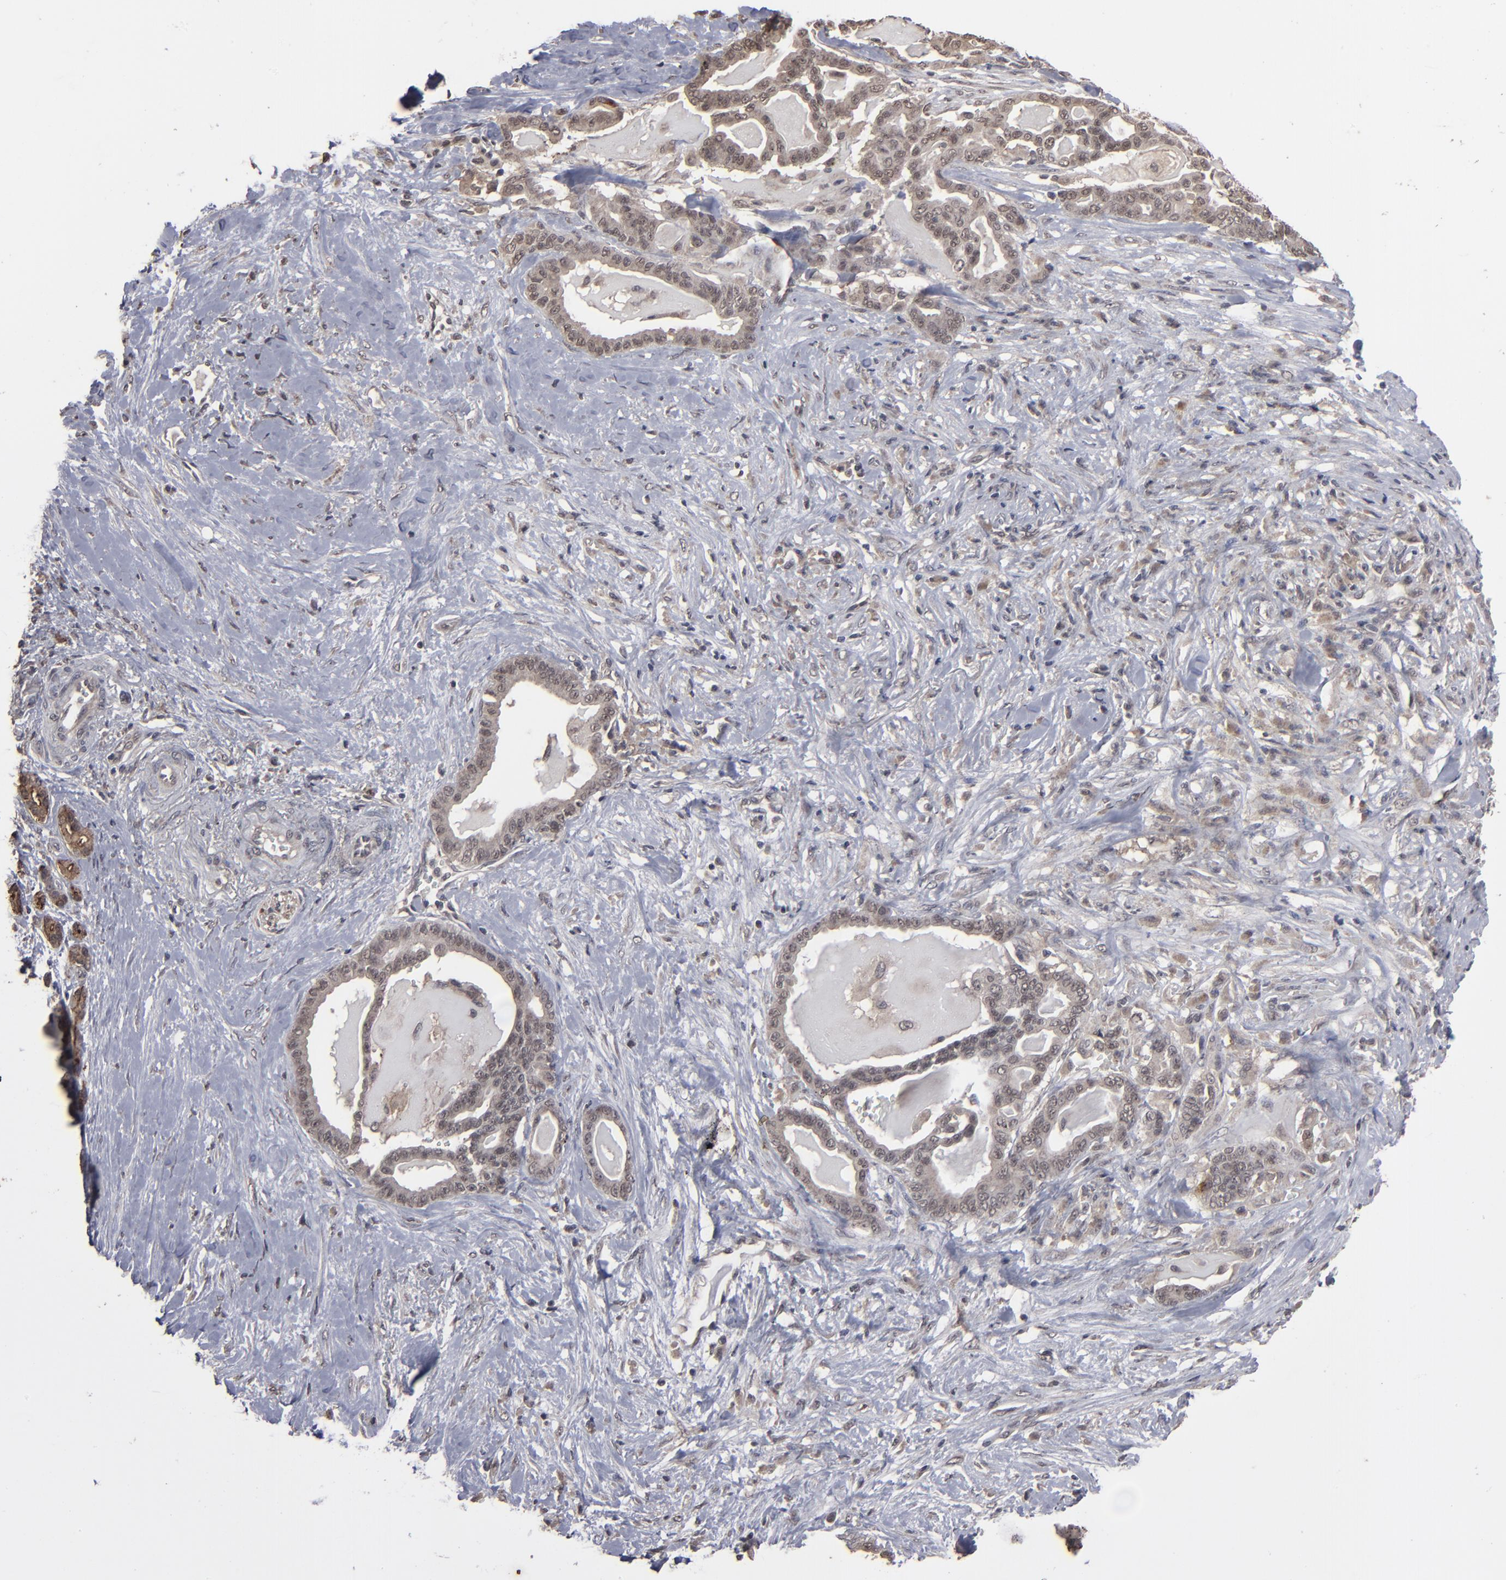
{"staining": {"intensity": "moderate", "quantity": "25%-75%", "location": "cytoplasmic/membranous"}, "tissue": "pancreatic cancer", "cell_type": "Tumor cells", "image_type": "cancer", "snomed": [{"axis": "morphology", "description": "Adenocarcinoma, NOS"}, {"axis": "topography", "description": "Pancreas"}], "caption": "Immunohistochemistry of pancreatic adenocarcinoma shows medium levels of moderate cytoplasmic/membranous positivity in about 25%-75% of tumor cells. Ihc stains the protein in brown and the nuclei are stained blue.", "gene": "SLC22A17", "patient": {"sex": "male", "age": 63}}